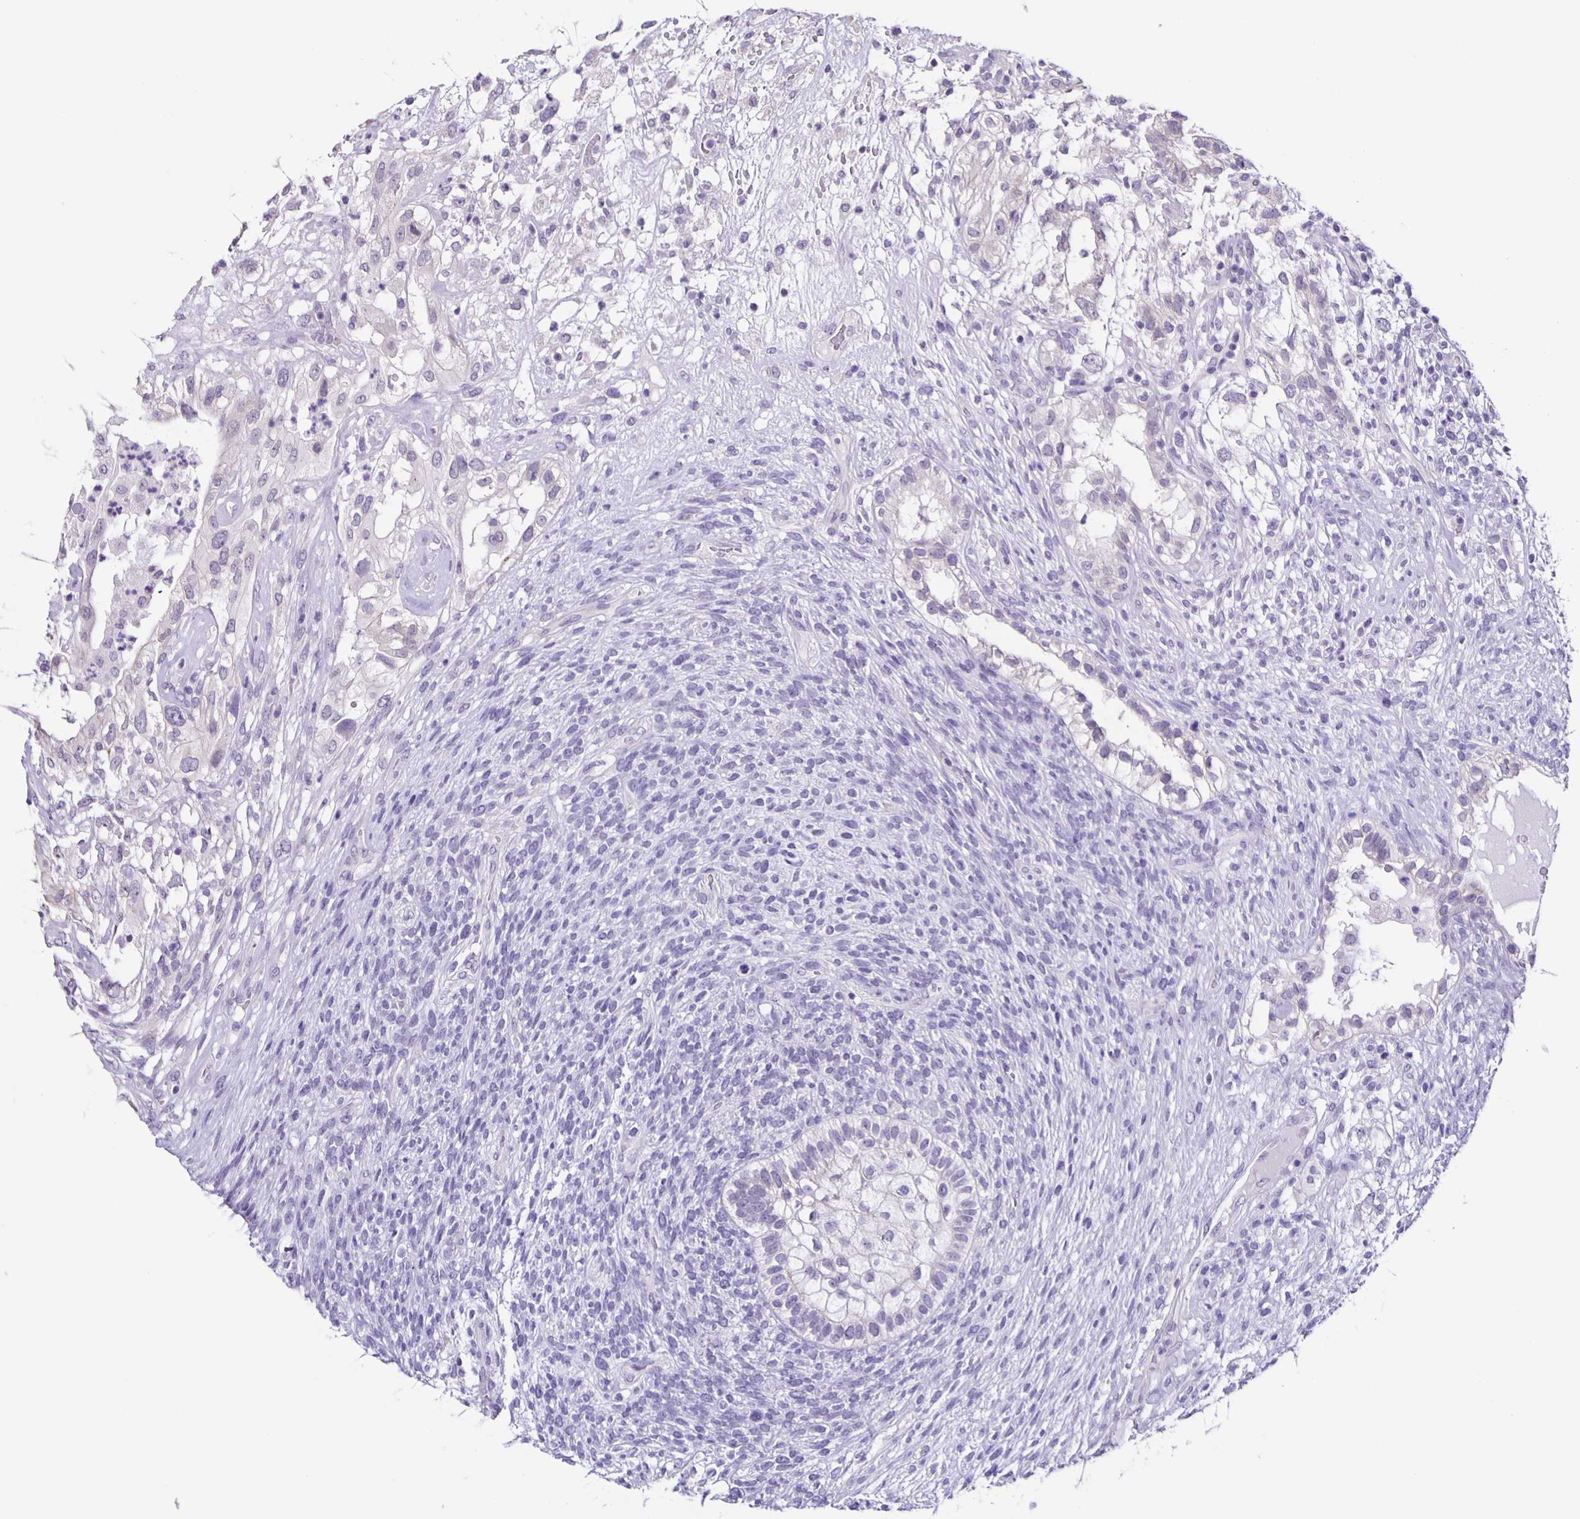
{"staining": {"intensity": "negative", "quantity": "none", "location": "none"}, "tissue": "testis cancer", "cell_type": "Tumor cells", "image_type": "cancer", "snomed": [{"axis": "morphology", "description": "Seminoma, NOS"}, {"axis": "morphology", "description": "Carcinoma, Embryonal, NOS"}, {"axis": "topography", "description": "Testis"}], "caption": "Immunohistochemistry image of human testis seminoma stained for a protein (brown), which displays no staining in tumor cells.", "gene": "SLC12A3", "patient": {"sex": "male", "age": 41}}